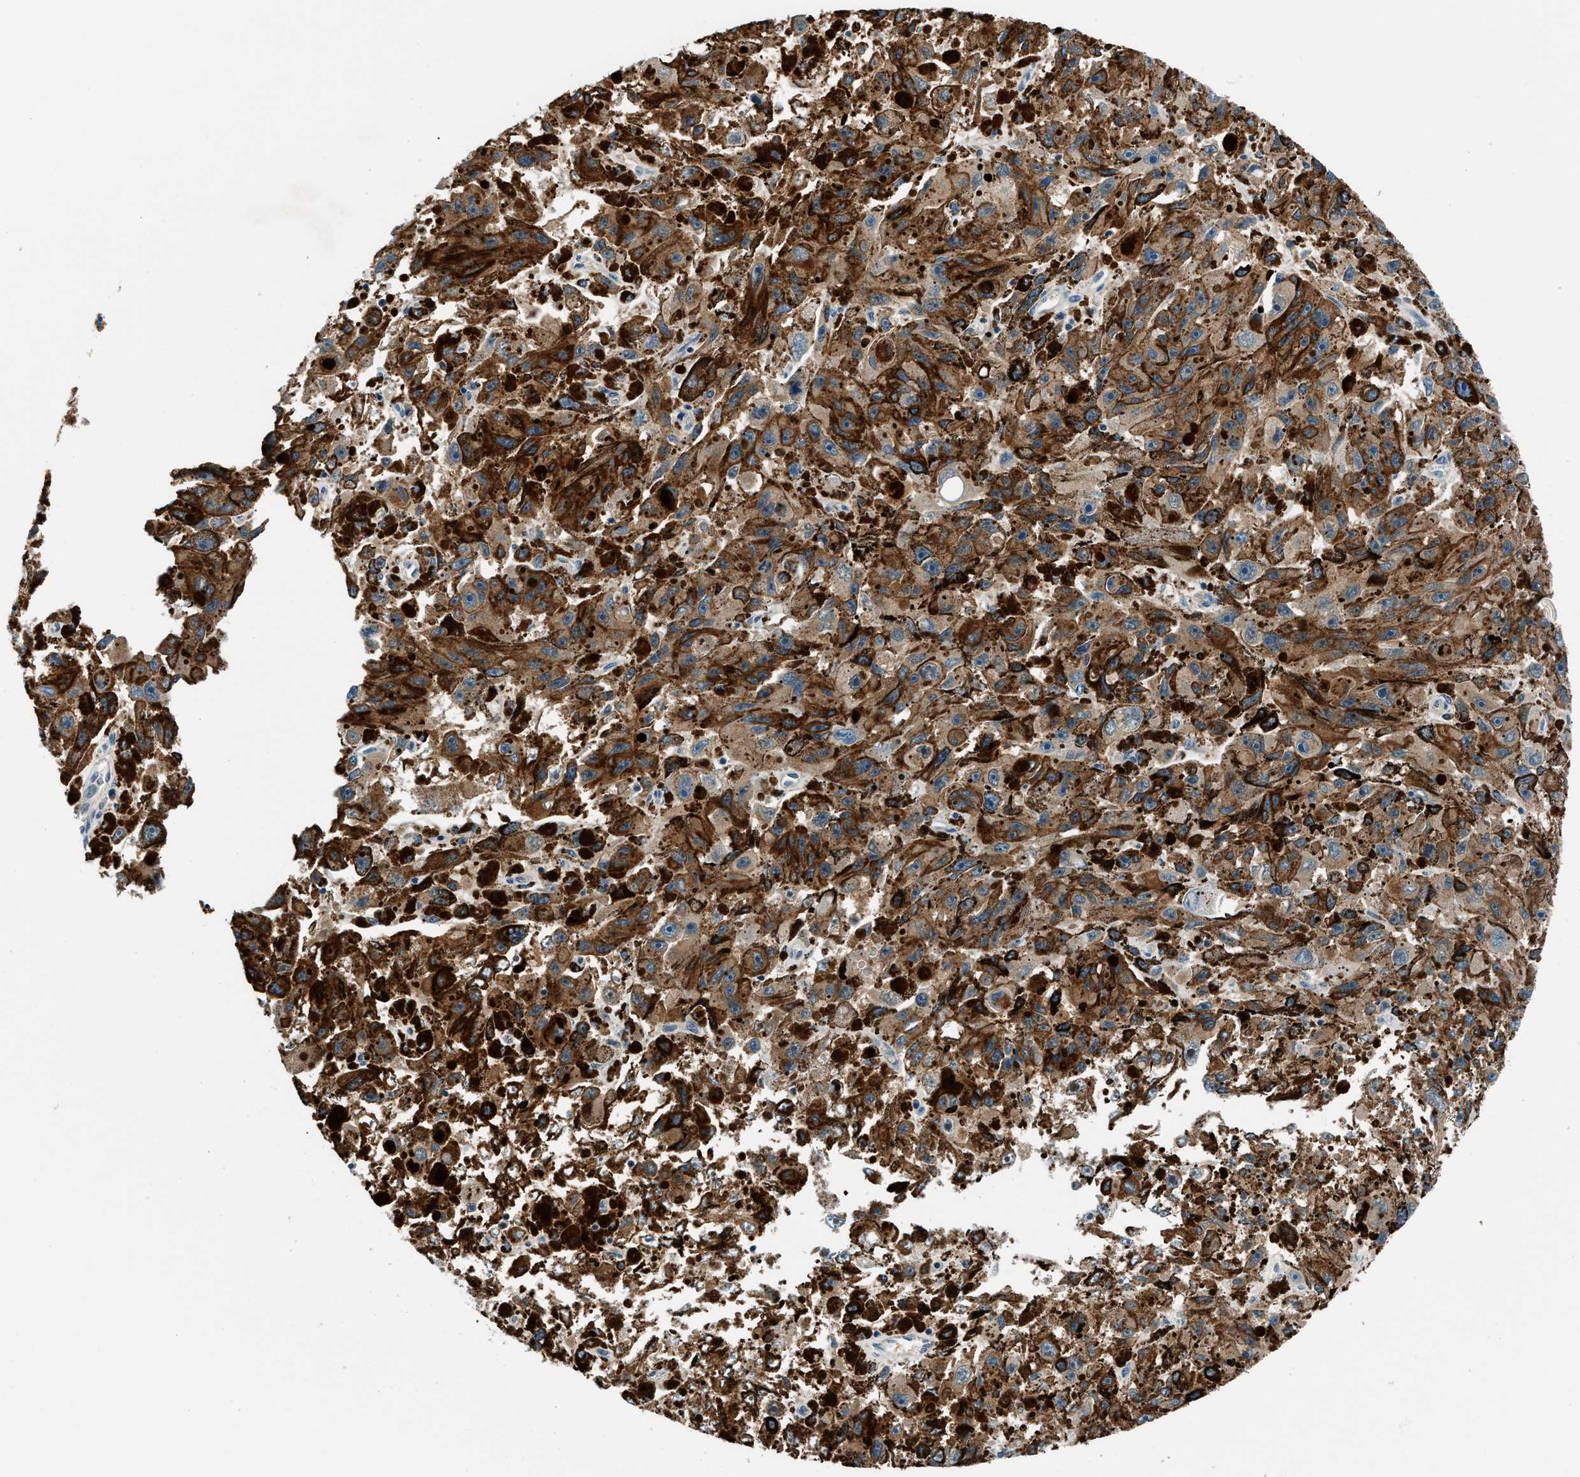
{"staining": {"intensity": "weak", "quantity": ">75%", "location": "cytoplasmic/membranous"}, "tissue": "melanoma", "cell_type": "Tumor cells", "image_type": "cancer", "snomed": [{"axis": "morphology", "description": "Malignant melanoma, NOS"}, {"axis": "topography", "description": "Skin"}], "caption": "Melanoma stained with a protein marker shows weak staining in tumor cells.", "gene": "ACP1", "patient": {"sex": "female", "age": 104}}